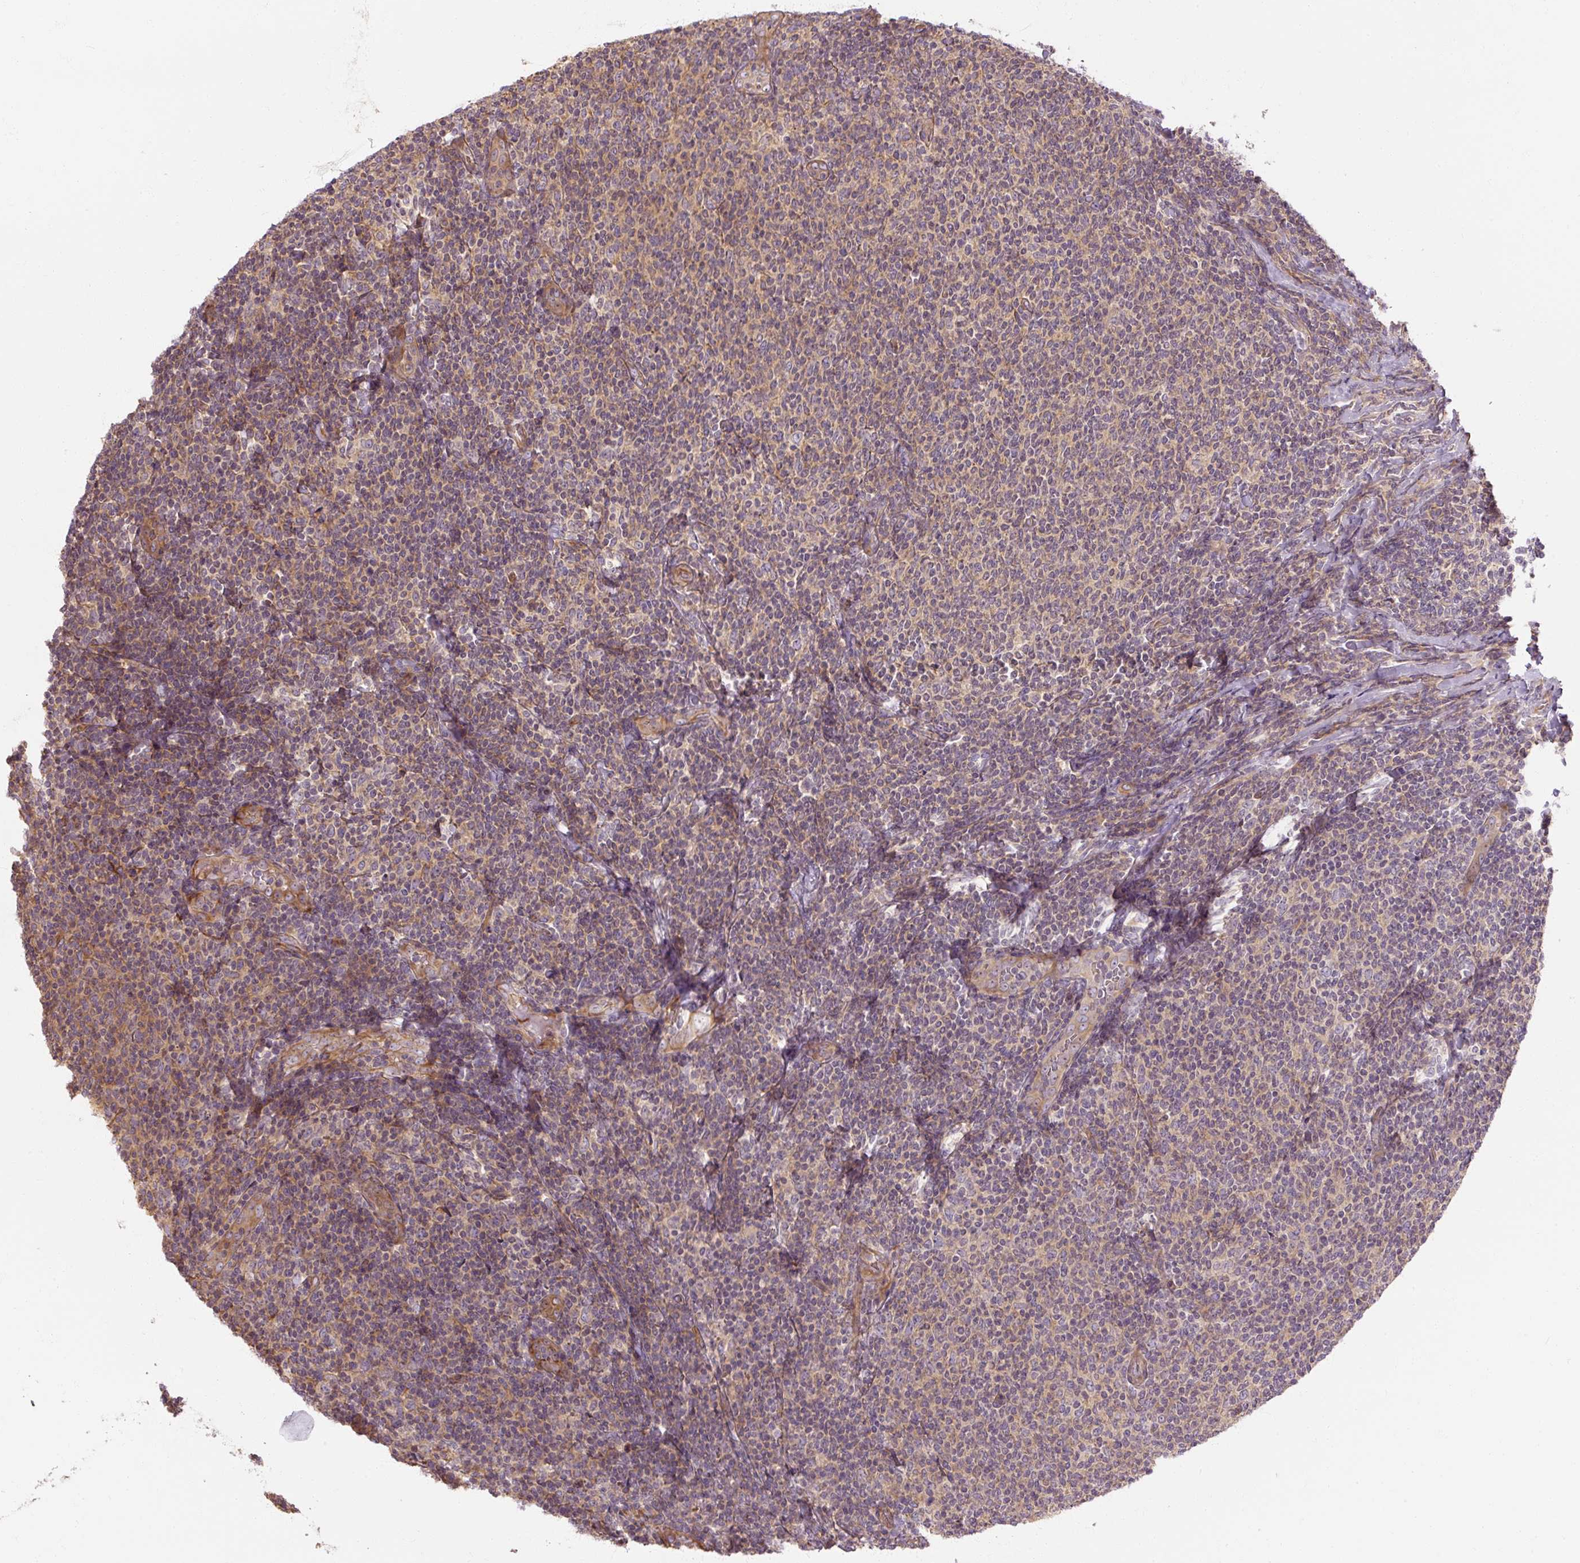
{"staining": {"intensity": "negative", "quantity": "none", "location": "none"}, "tissue": "lymphoma", "cell_type": "Tumor cells", "image_type": "cancer", "snomed": [{"axis": "morphology", "description": "Malignant lymphoma, non-Hodgkin's type, Low grade"}, {"axis": "topography", "description": "Lymph node"}], "caption": "Histopathology image shows no significant protein staining in tumor cells of malignant lymphoma, non-Hodgkin's type (low-grade).", "gene": "RB1CC1", "patient": {"sex": "male", "age": 52}}